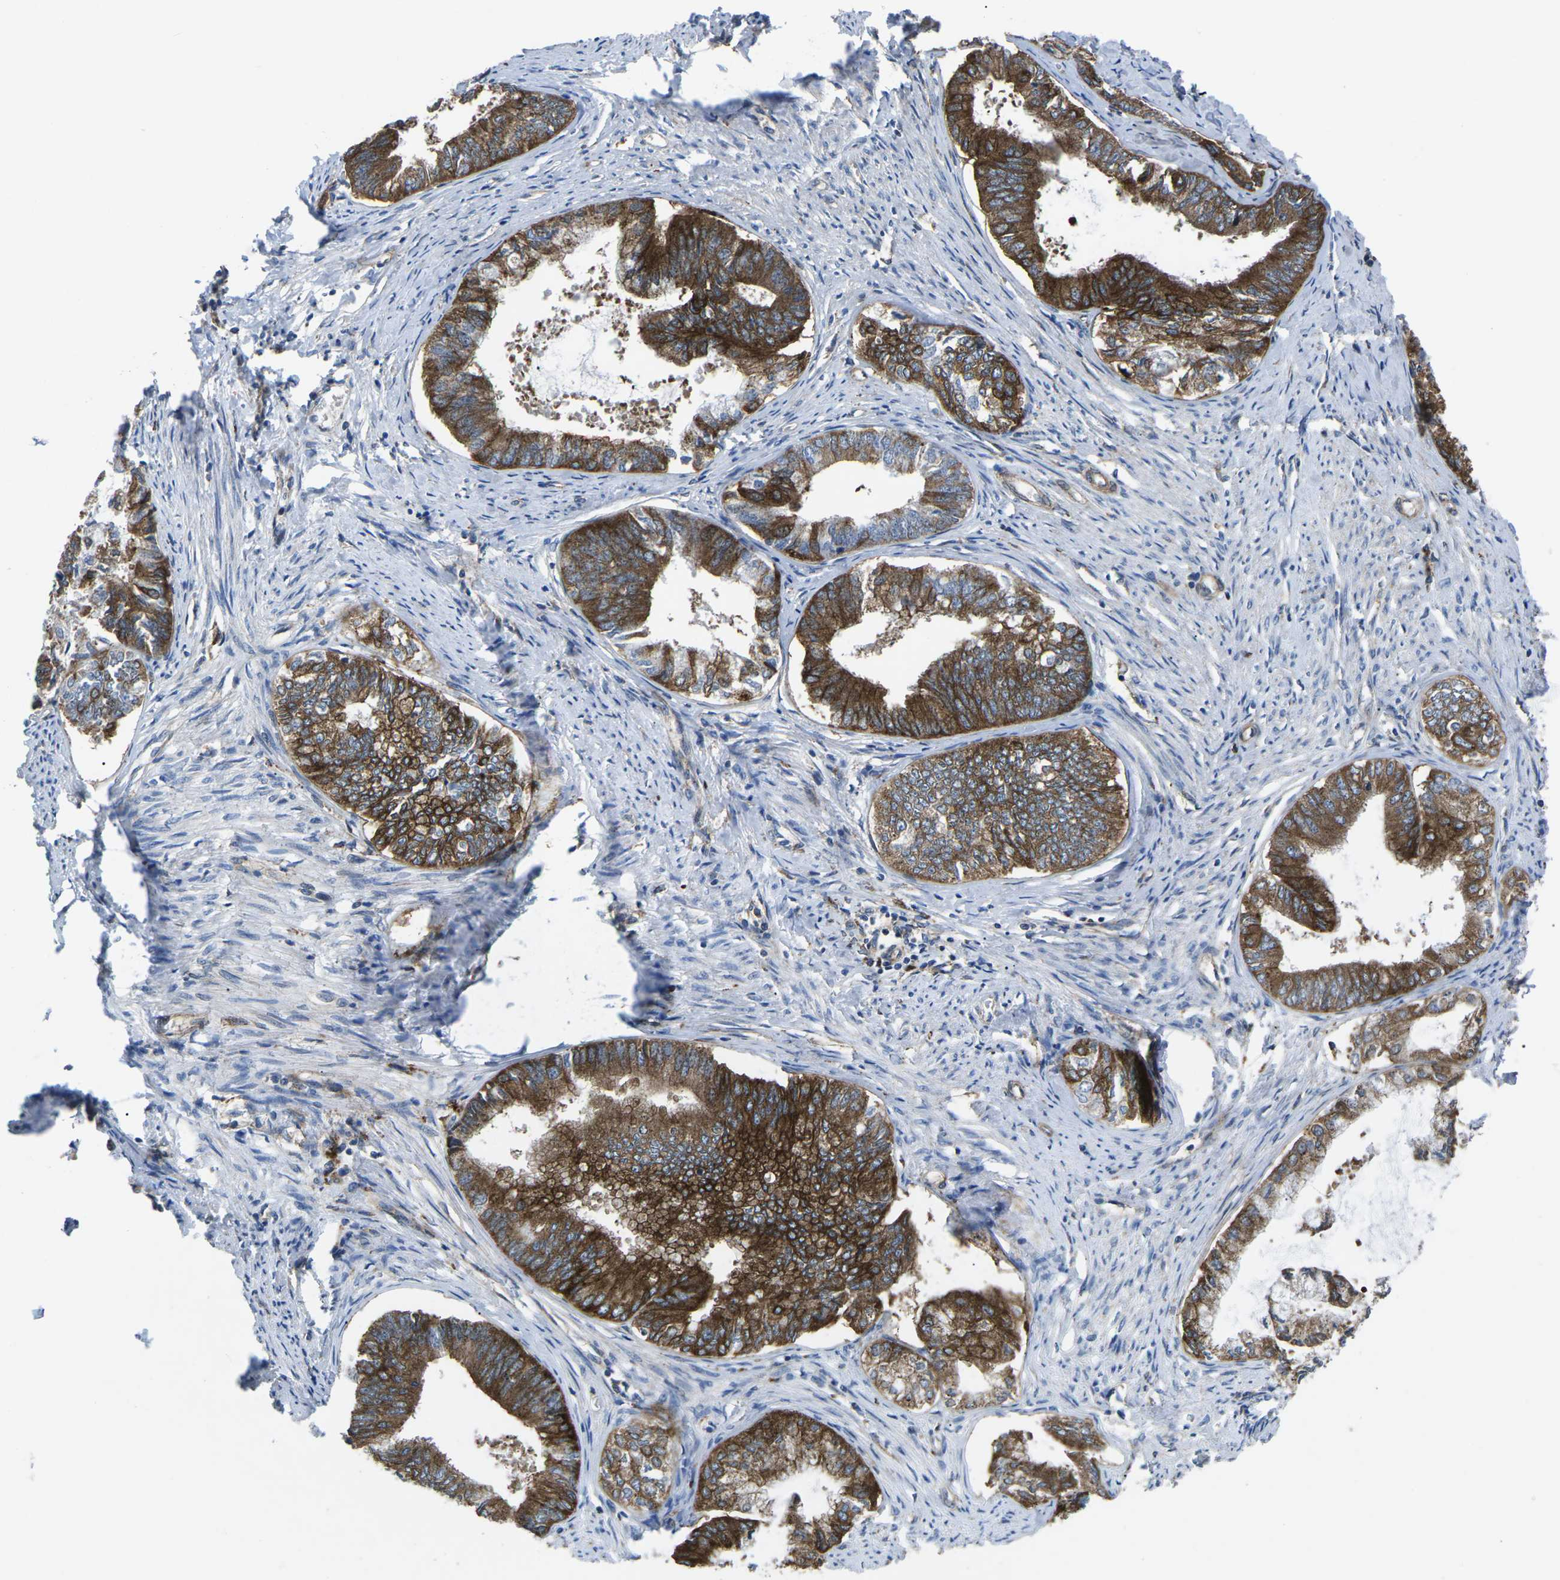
{"staining": {"intensity": "strong", "quantity": ">75%", "location": "cytoplasmic/membranous"}, "tissue": "endometrial cancer", "cell_type": "Tumor cells", "image_type": "cancer", "snomed": [{"axis": "morphology", "description": "Adenocarcinoma, NOS"}, {"axis": "topography", "description": "Endometrium"}], "caption": "Adenocarcinoma (endometrial) stained with DAB IHC demonstrates high levels of strong cytoplasmic/membranous staining in approximately >75% of tumor cells.", "gene": "DLG1", "patient": {"sex": "female", "age": 86}}